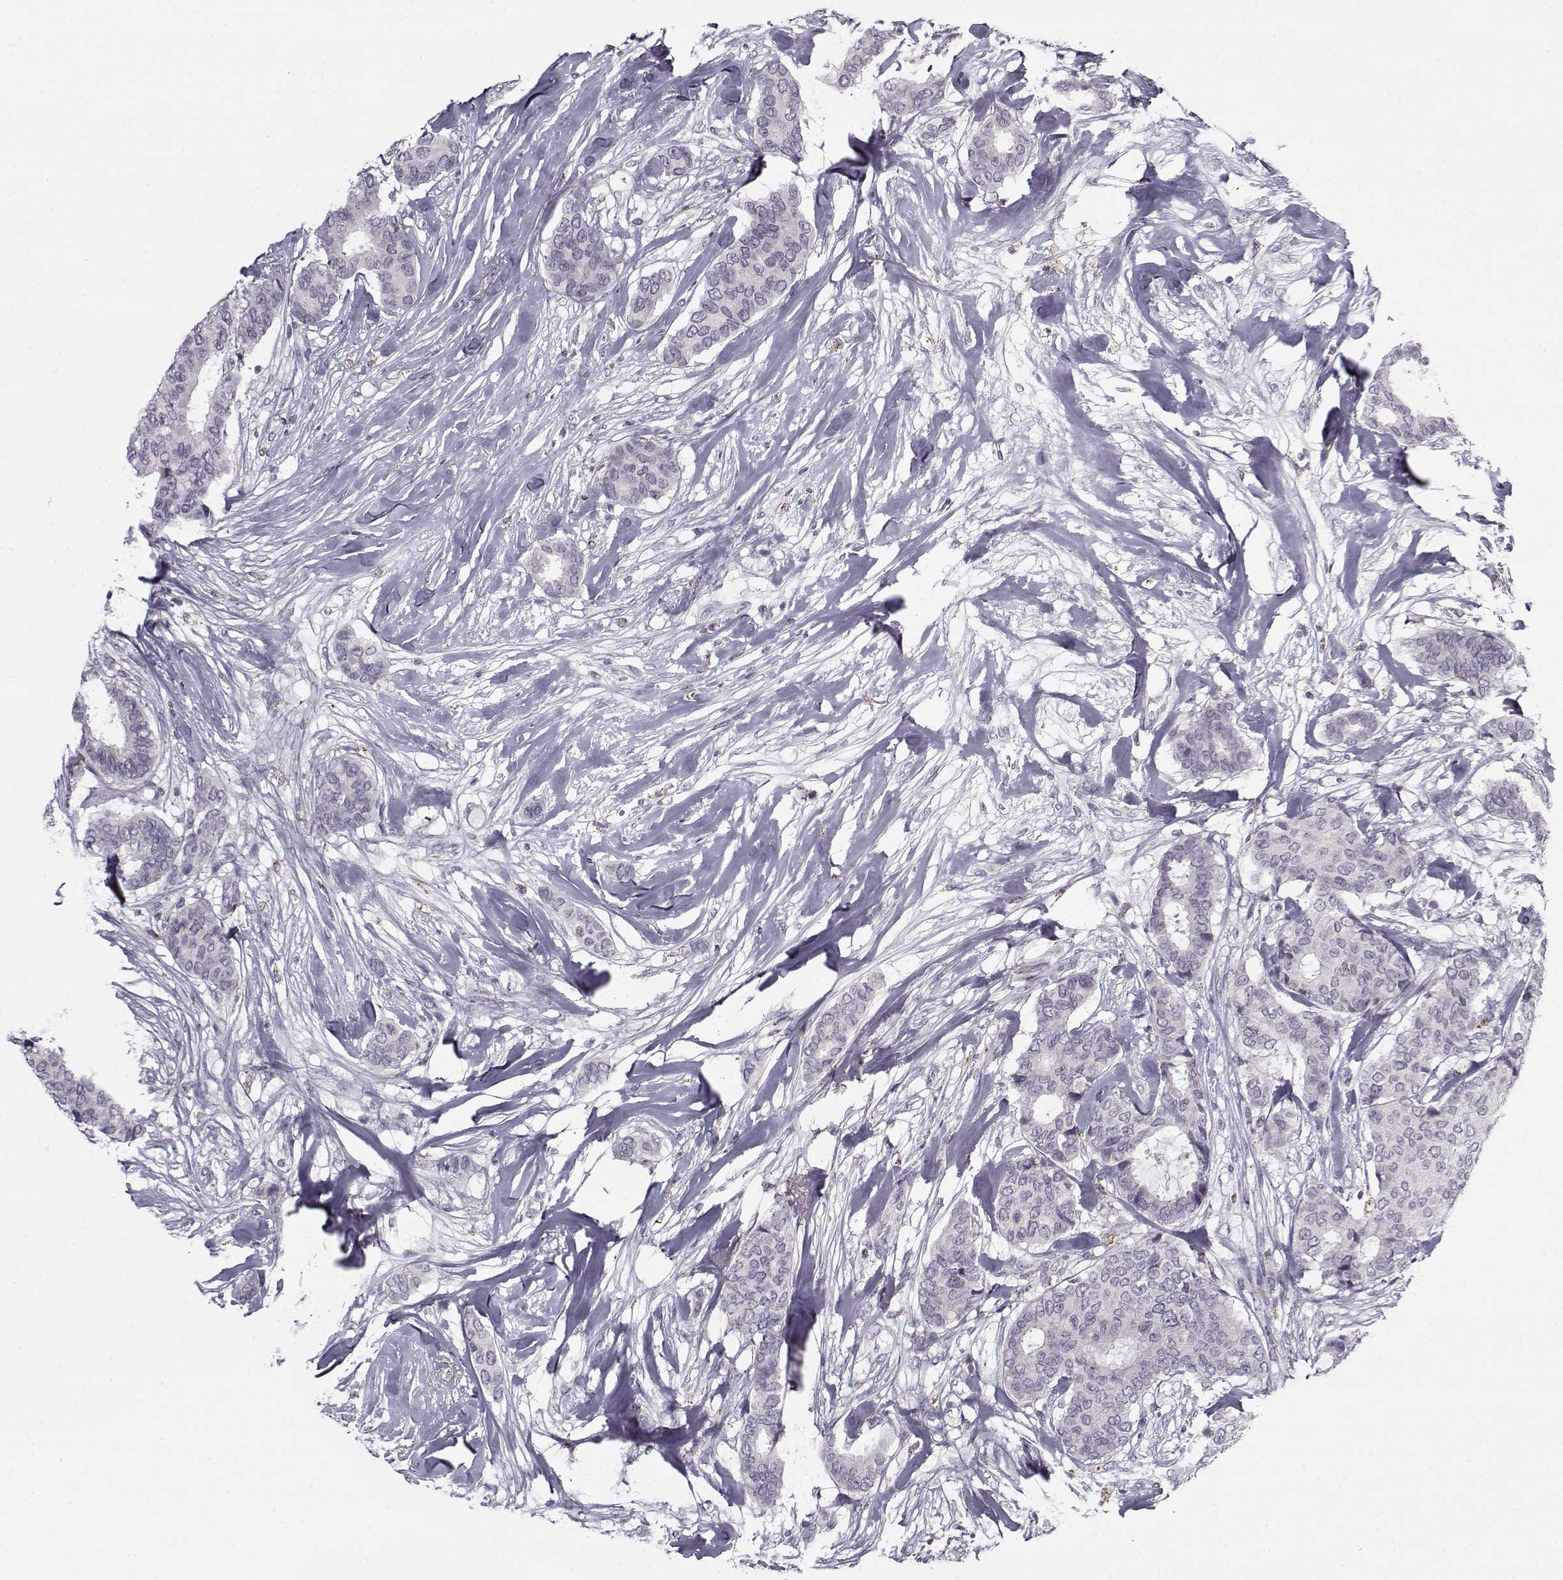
{"staining": {"intensity": "negative", "quantity": "none", "location": "none"}, "tissue": "breast cancer", "cell_type": "Tumor cells", "image_type": "cancer", "snomed": [{"axis": "morphology", "description": "Duct carcinoma"}, {"axis": "topography", "description": "Breast"}], "caption": "This is an immunohistochemistry (IHC) micrograph of breast cancer (invasive ductal carcinoma). There is no expression in tumor cells.", "gene": "SNCA", "patient": {"sex": "female", "age": 75}}